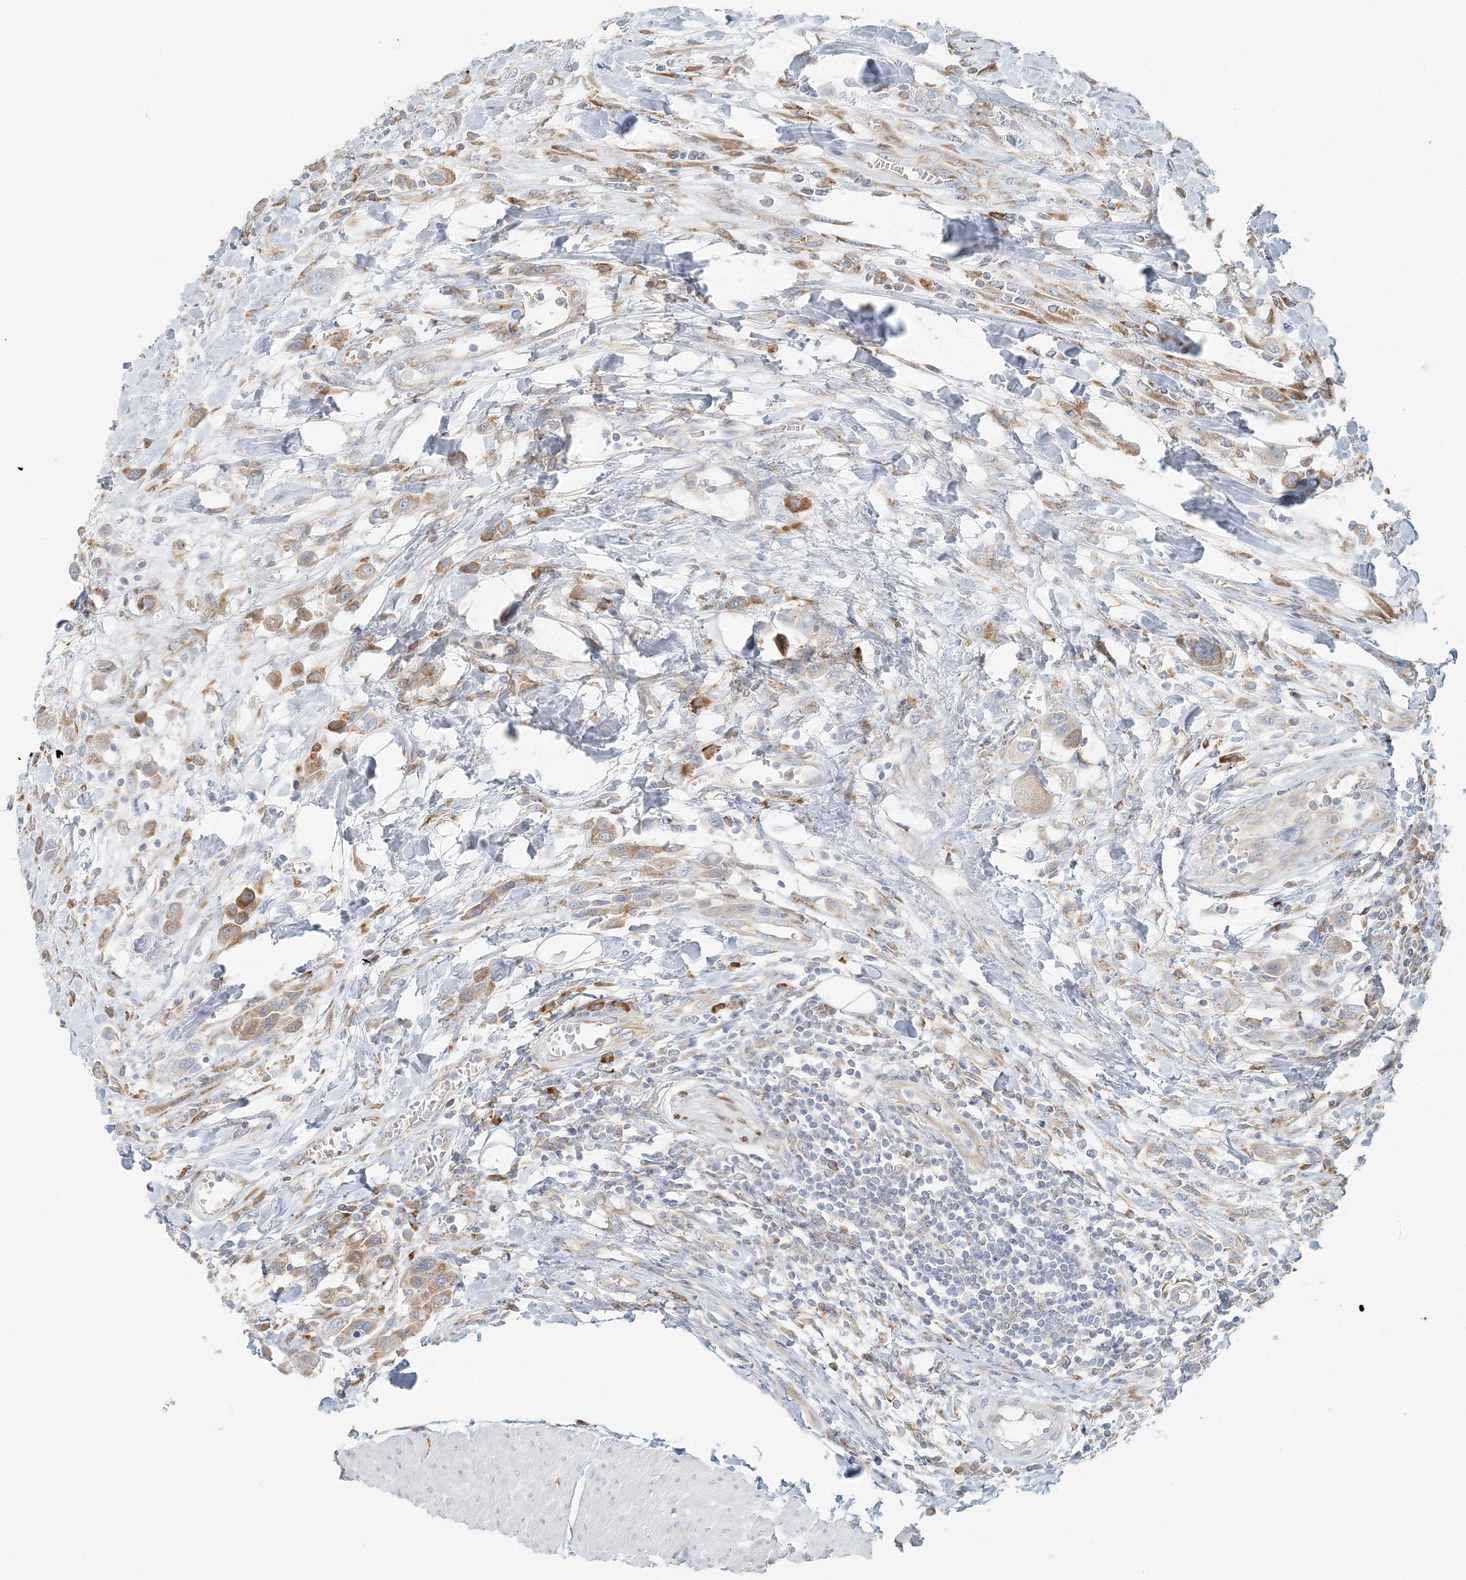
{"staining": {"intensity": "moderate", "quantity": ">75%", "location": "cytoplasmic/membranous"}, "tissue": "urothelial cancer", "cell_type": "Tumor cells", "image_type": "cancer", "snomed": [{"axis": "morphology", "description": "Urothelial carcinoma, High grade"}, {"axis": "topography", "description": "Urinary bladder"}], "caption": "DAB immunohistochemical staining of human urothelial cancer reveals moderate cytoplasmic/membranous protein expression in approximately >75% of tumor cells.", "gene": "STK11IP", "patient": {"sex": "male", "age": 50}}